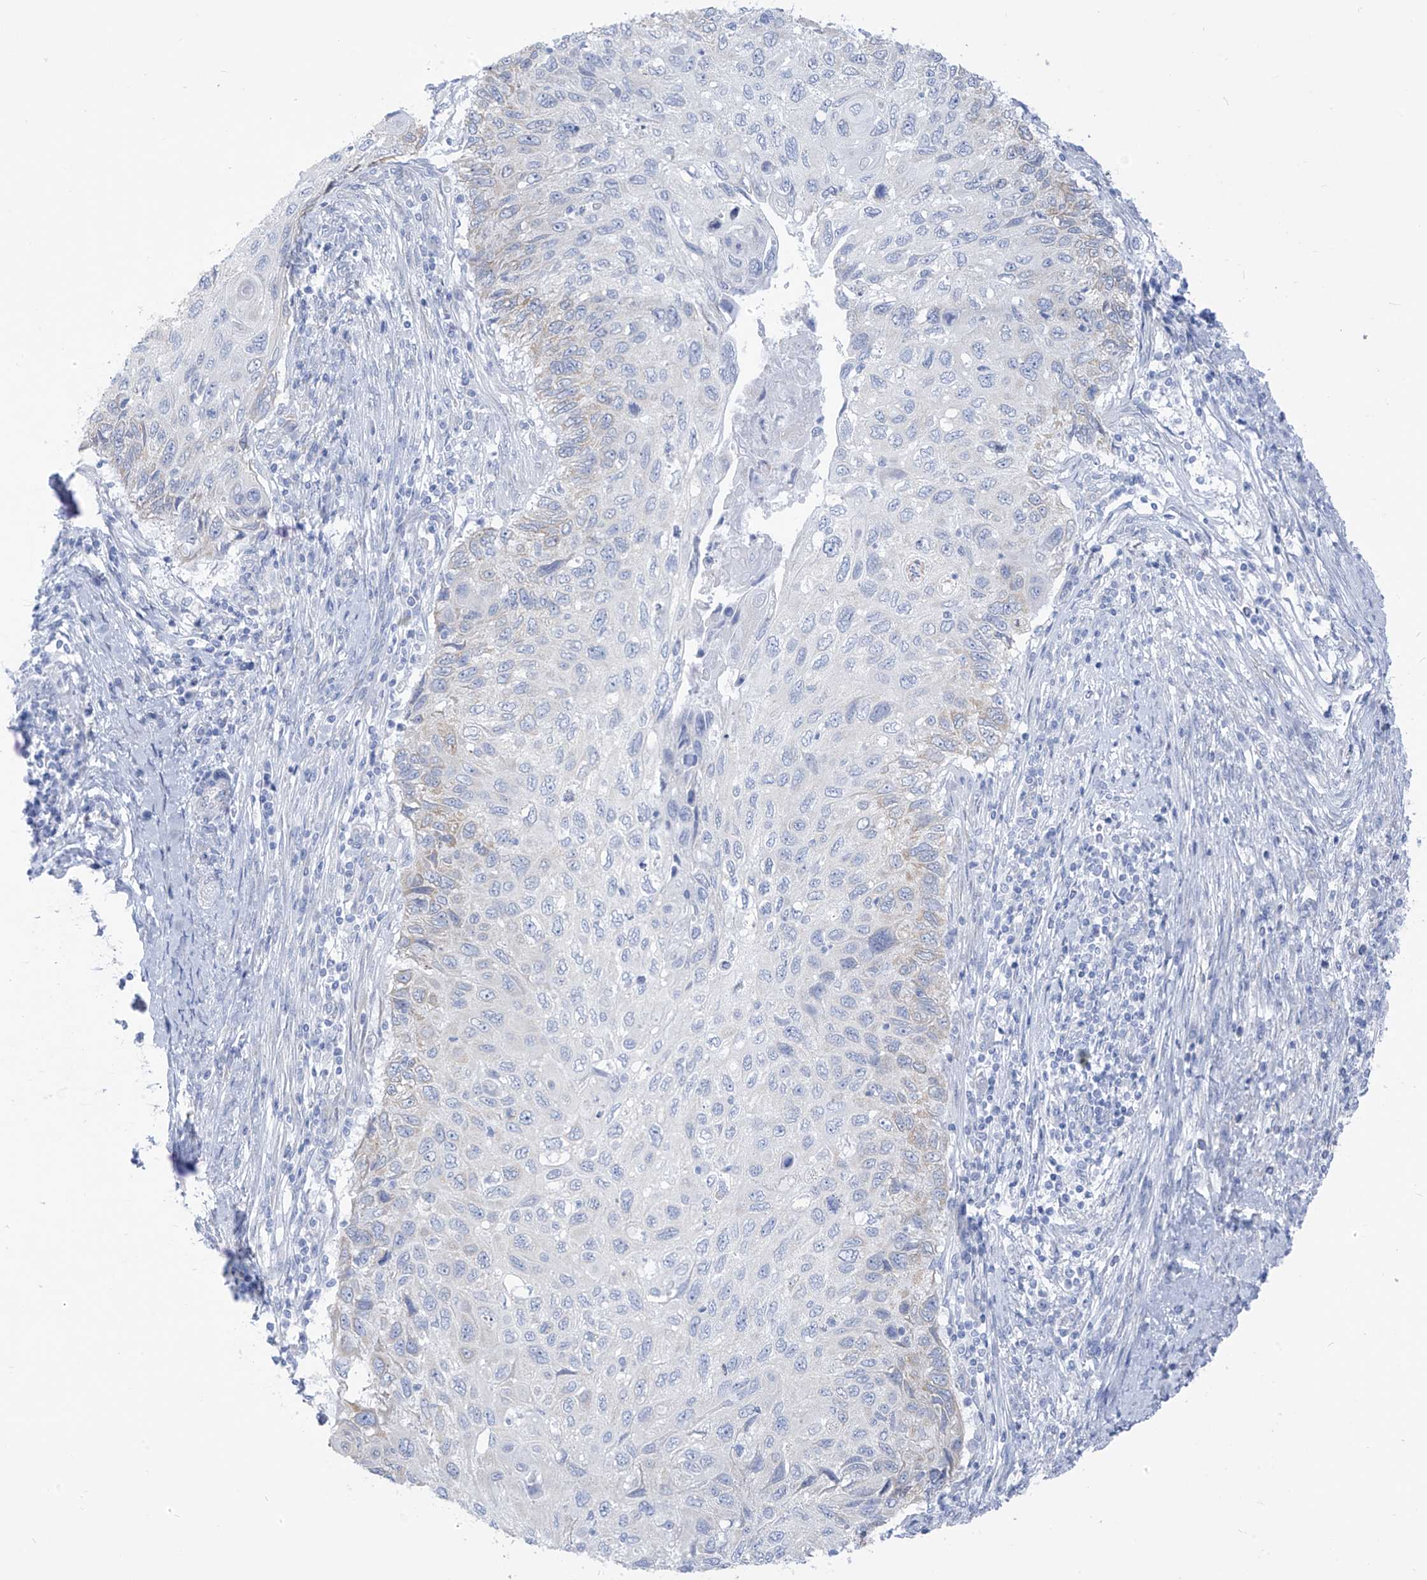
{"staining": {"intensity": "negative", "quantity": "none", "location": "none"}, "tissue": "cervical cancer", "cell_type": "Tumor cells", "image_type": "cancer", "snomed": [{"axis": "morphology", "description": "Squamous cell carcinoma, NOS"}, {"axis": "topography", "description": "Cervix"}], "caption": "There is no significant staining in tumor cells of cervical cancer (squamous cell carcinoma).", "gene": "RCN2", "patient": {"sex": "female", "age": 70}}